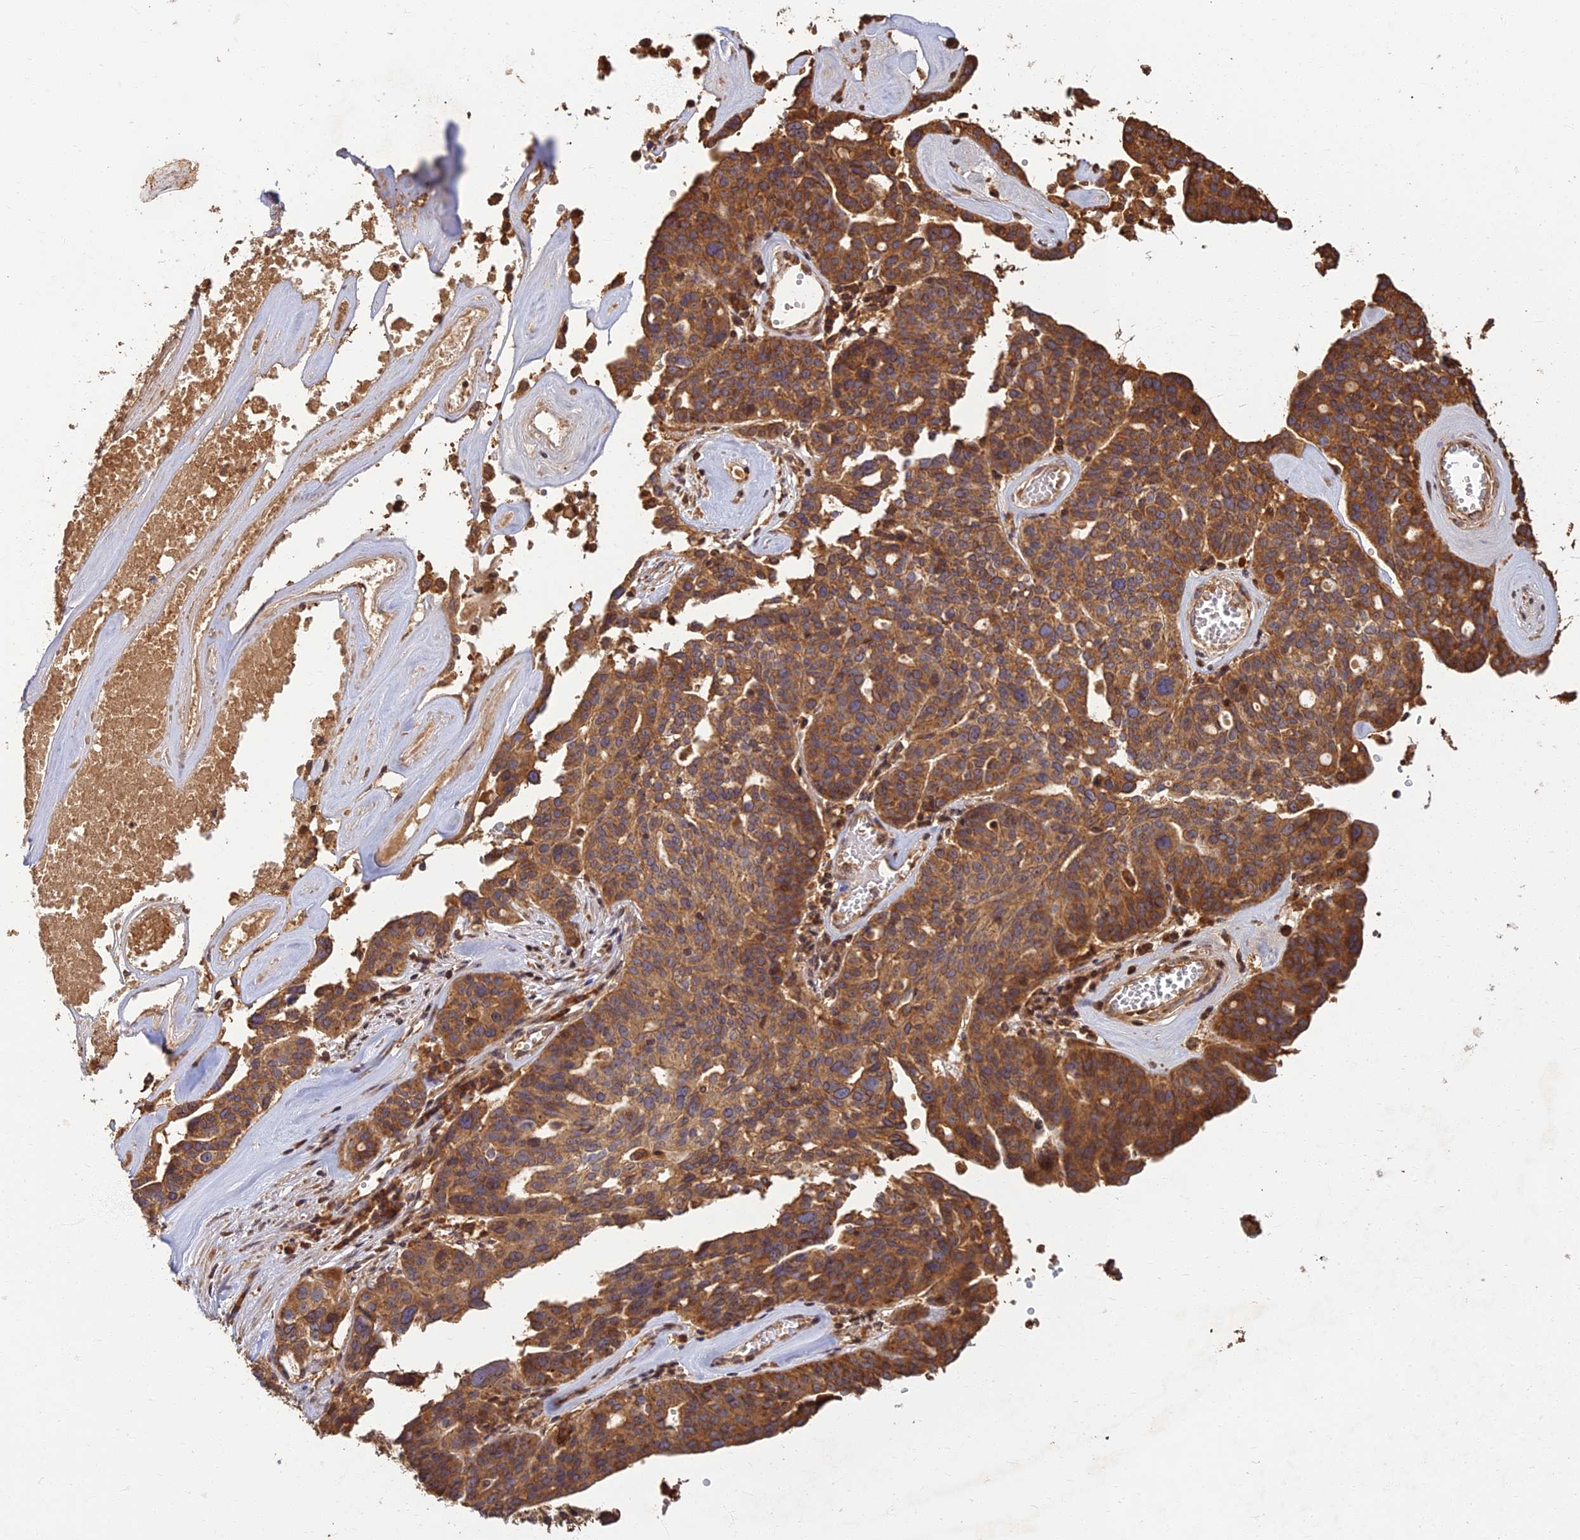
{"staining": {"intensity": "moderate", "quantity": ">75%", "location": "cytoplasmic/membranous"}, "tissue": "ovarian cancer", "cell_type": "Tumor cells", "image_type": "cancer", "snomed": [{"axis": "morphology", "description": "Cystadenocarcinoma, serous, NOS"}, {"axis": "topography", "description": "Ovary"}], "caption": "Ovarian serous cystadenocarcinoma was stained to show a protein in brown. There is medium levels of moderate cytoplasmic/membranous staining in about >75% of tumor cells.", "gene": "CORO1C", "patient": {"sex": "female", "age": 59}}